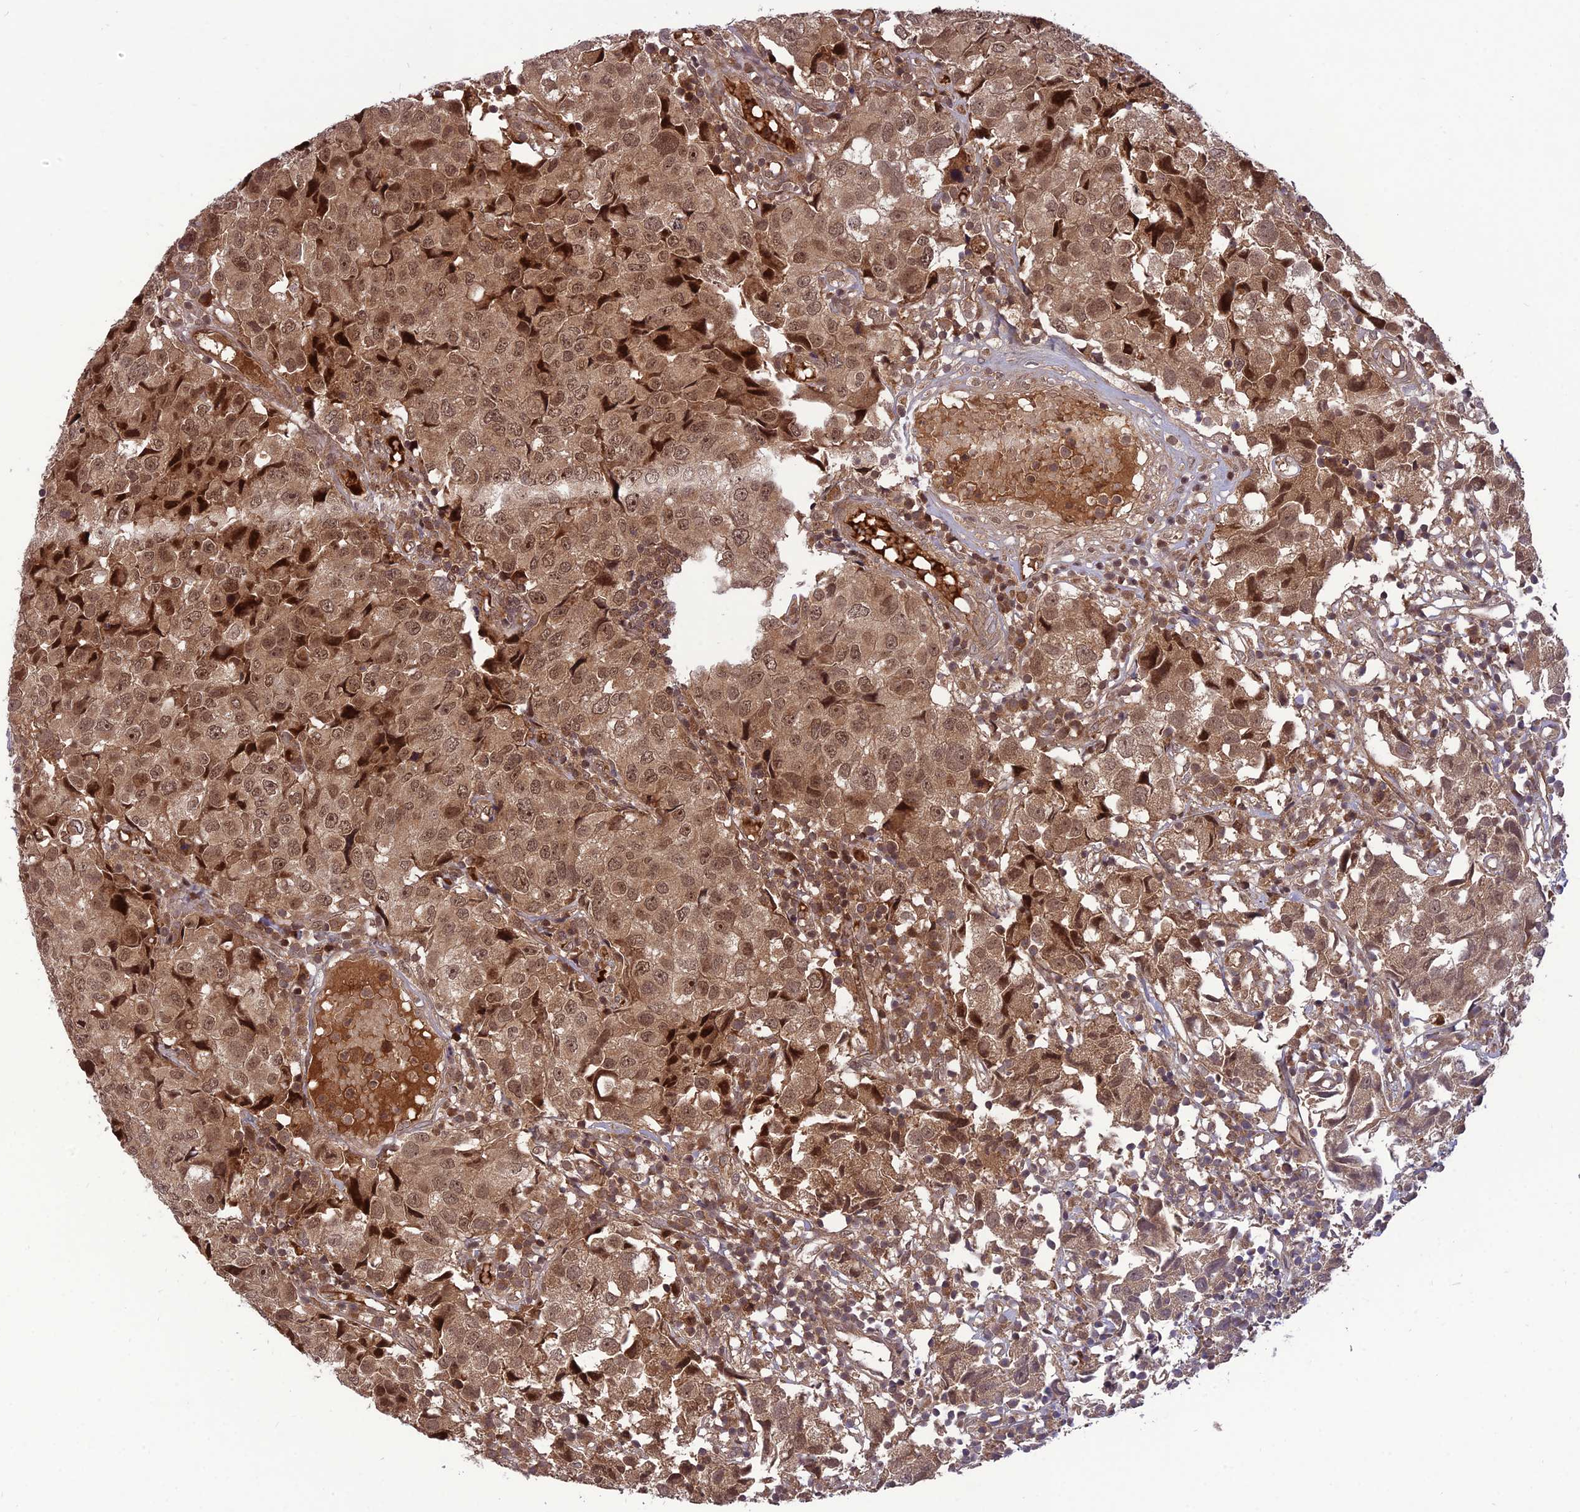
{"staining": {"intensity": "moderate", "quantity": ">75%", "location": "cytoplasmic/membranous,nuclear"}, "tissue": "urothelial cancer", "cell_type": "Tumor cells", "image_type": "cancer", "snomed": [{"axis": "morphology", "description": "Urothelial carcinoma, High grade"}, {"axis": "topography", "description": "Urinary bladder"}], "caption": "Immunohistochemical staining of urothelial cancer reveals moderate cytoplasmic/membranous and nuclear protein expression in about >75% of tumor cells. The staining was performed using DAB (3,3'-diaminobenzidine) to visualize the protein expression in brown, while the nuclei were stained in blue with hematoxylin (Magnification: 20x).", "gene": "NDUFC1", "patient": {"sex": "female", "age": 75}}